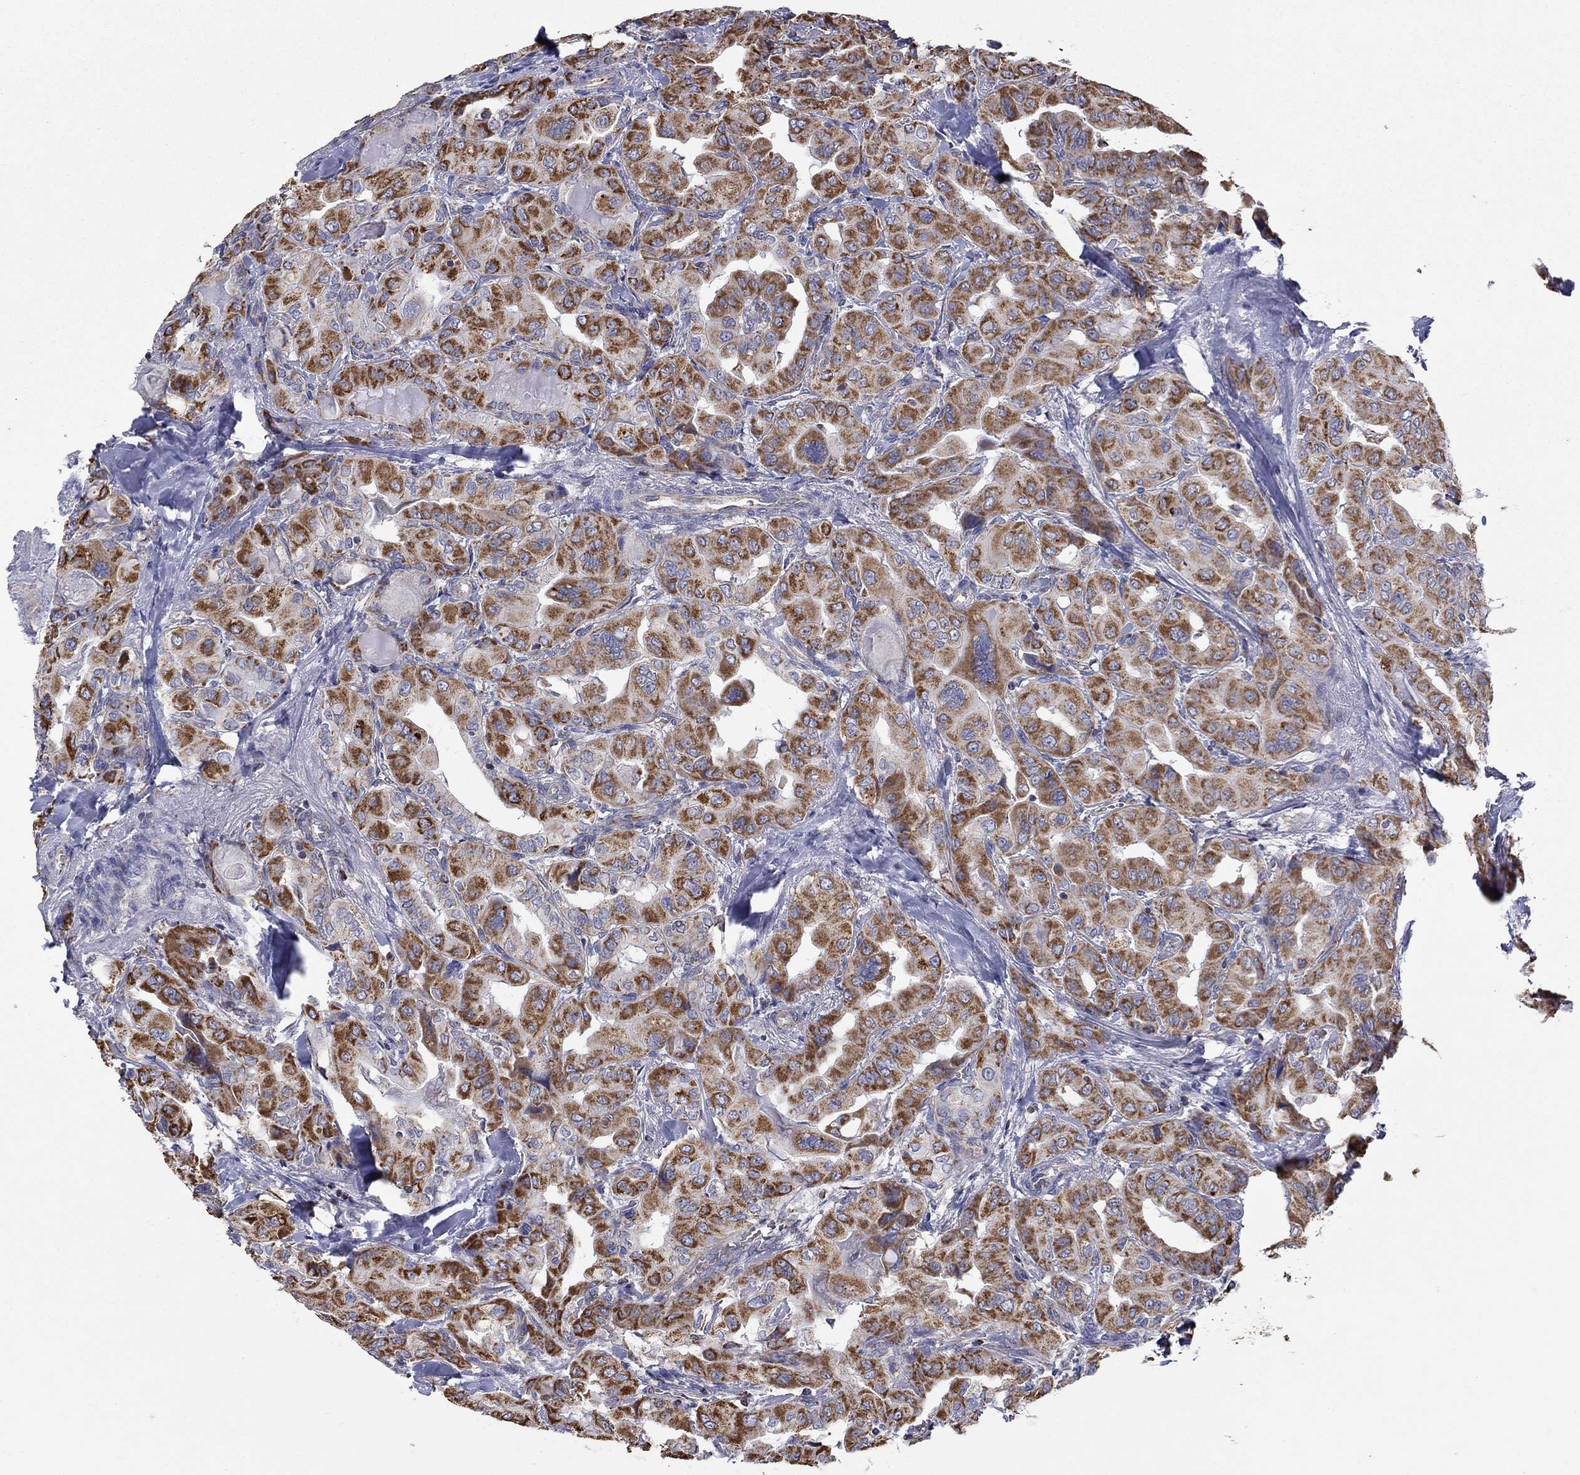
{"staining": {"intensity": "strong", "quantity": "25%-75%", "location": "cytoplasmic/membranous"}, "tissue": "thyroid cancer", "cell_type": "Tumor cells", "image_type": "cancer", "snomed": [{"axis": "morphology", "description": "Normal tissue, NOS"}, {"axis": "morphology", "description": "Papillary adenocarcinoma, NOS"}, {"axis": "topography", "description": "Thyroid gland"}], "caption": "Papillary adenocarcinoma (thyroid) stained with DAB (3,3'-diaminobenzidine) IHC demonstrates high levels of strong cytoplasmic/membranous staining in about 25%-75% of tumor cells.", "gene": "HPS5", "patient": {"sex": "female", "age": 66}}